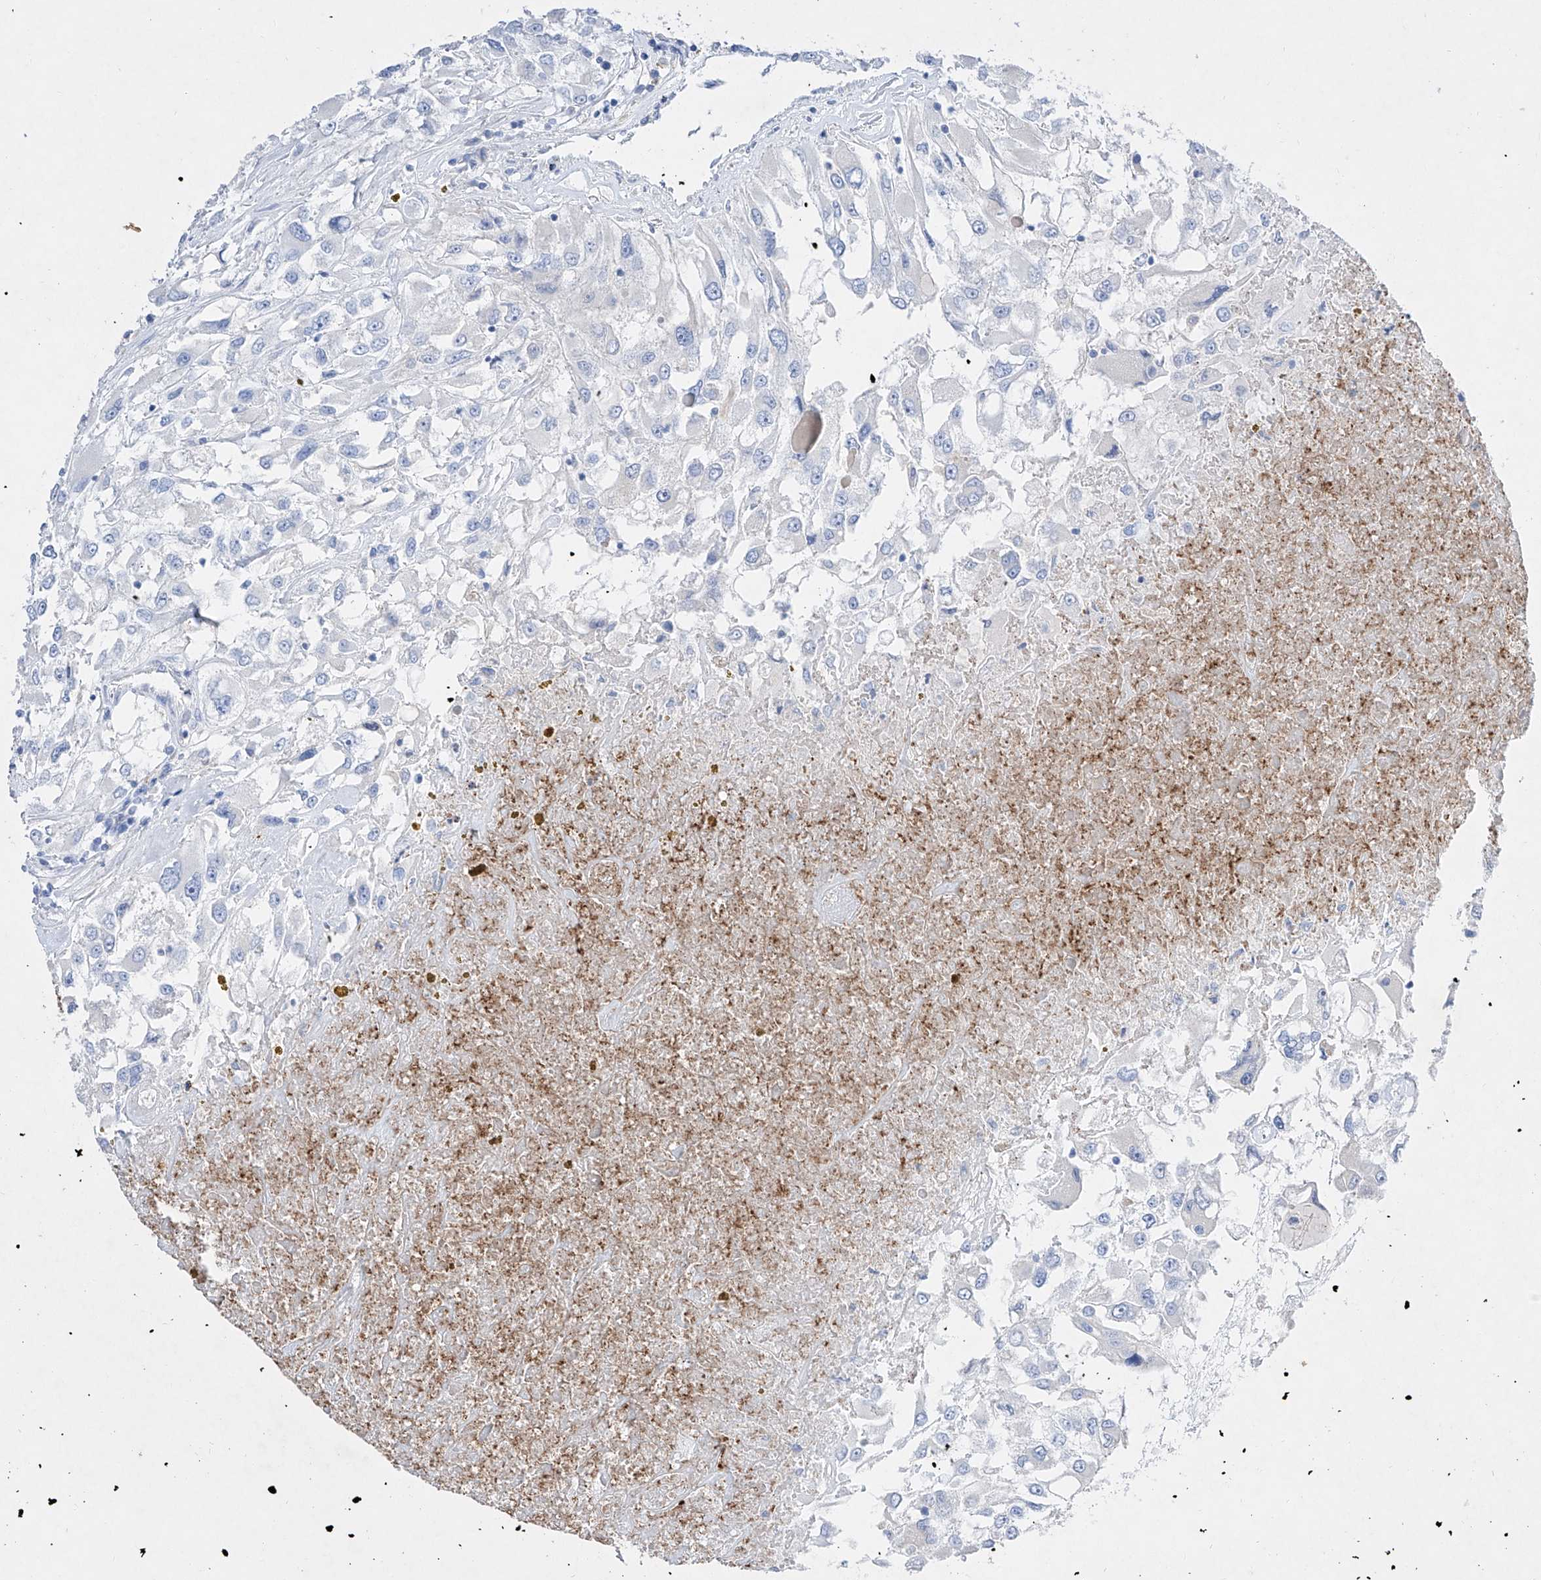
{"staining": {"intensity": "negative", "quantity": "none", "location": "none"}, "tissue": "renal cancer", "cell_type": "Tumor cells", "image_type": "cancer", "snomed": [{"axis": "morphology", "description": "Adenocarcinoma, NOS"}, {"axis": "topography", "description": "Kidney"}], "caption": "An immunohistochemistry (IHC) image of adenocarcinoma (renal) is shown. There is no staining in tumor cells of adenocarcinoma (renal).", "gene": "TM7SF2", "patient": {"sex": "female", "age": 52}}